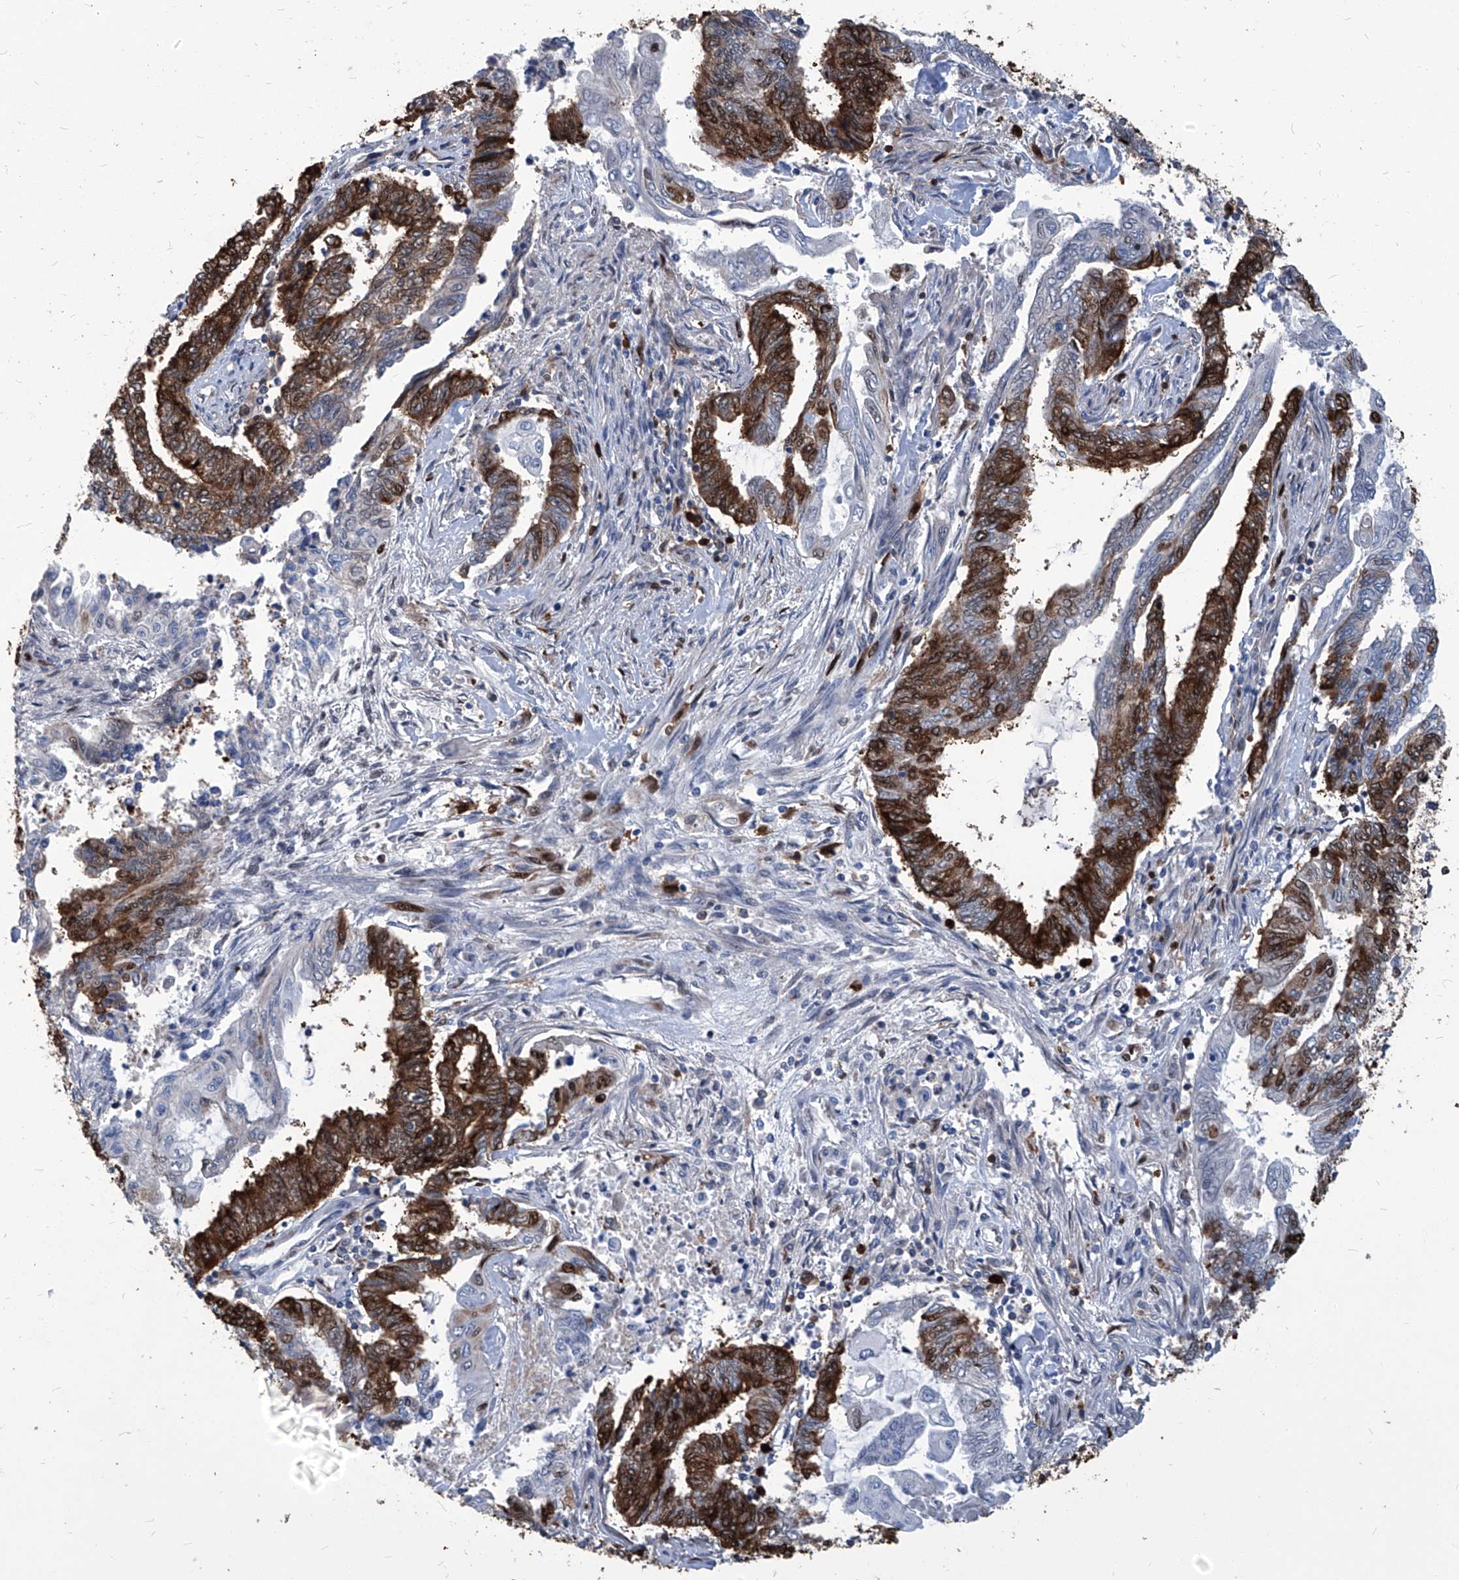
{"staining": {"intensity": "strong", "quantity": ">75%", "location": "cytoplasmic/membranous,nuclear"}, "tissue": "endometrial cancer", "cell_type": "Tumor cells", "image_type": "cancer", "snomed": [{"axis": "morphology", "description": "Adenocarcinoma, NOS"}, {"axis": "topography", "description": "Uterus"}, {"axis": "topography", "description": "Endometrium"}], "caption": "IHC histopathology image of neoplastic tissue: endometrial adenocarcinoma stained using immunohistochemistry demonstrates high levels of strong protein expression localized specifically in the cytoplasmic/membranous and nuclear of tumor cells, appearing as a cytoplasmic/membranous and nuclear brown color.", "gene": "PCNA", "patient": {"sex": "female", "age": 70}}